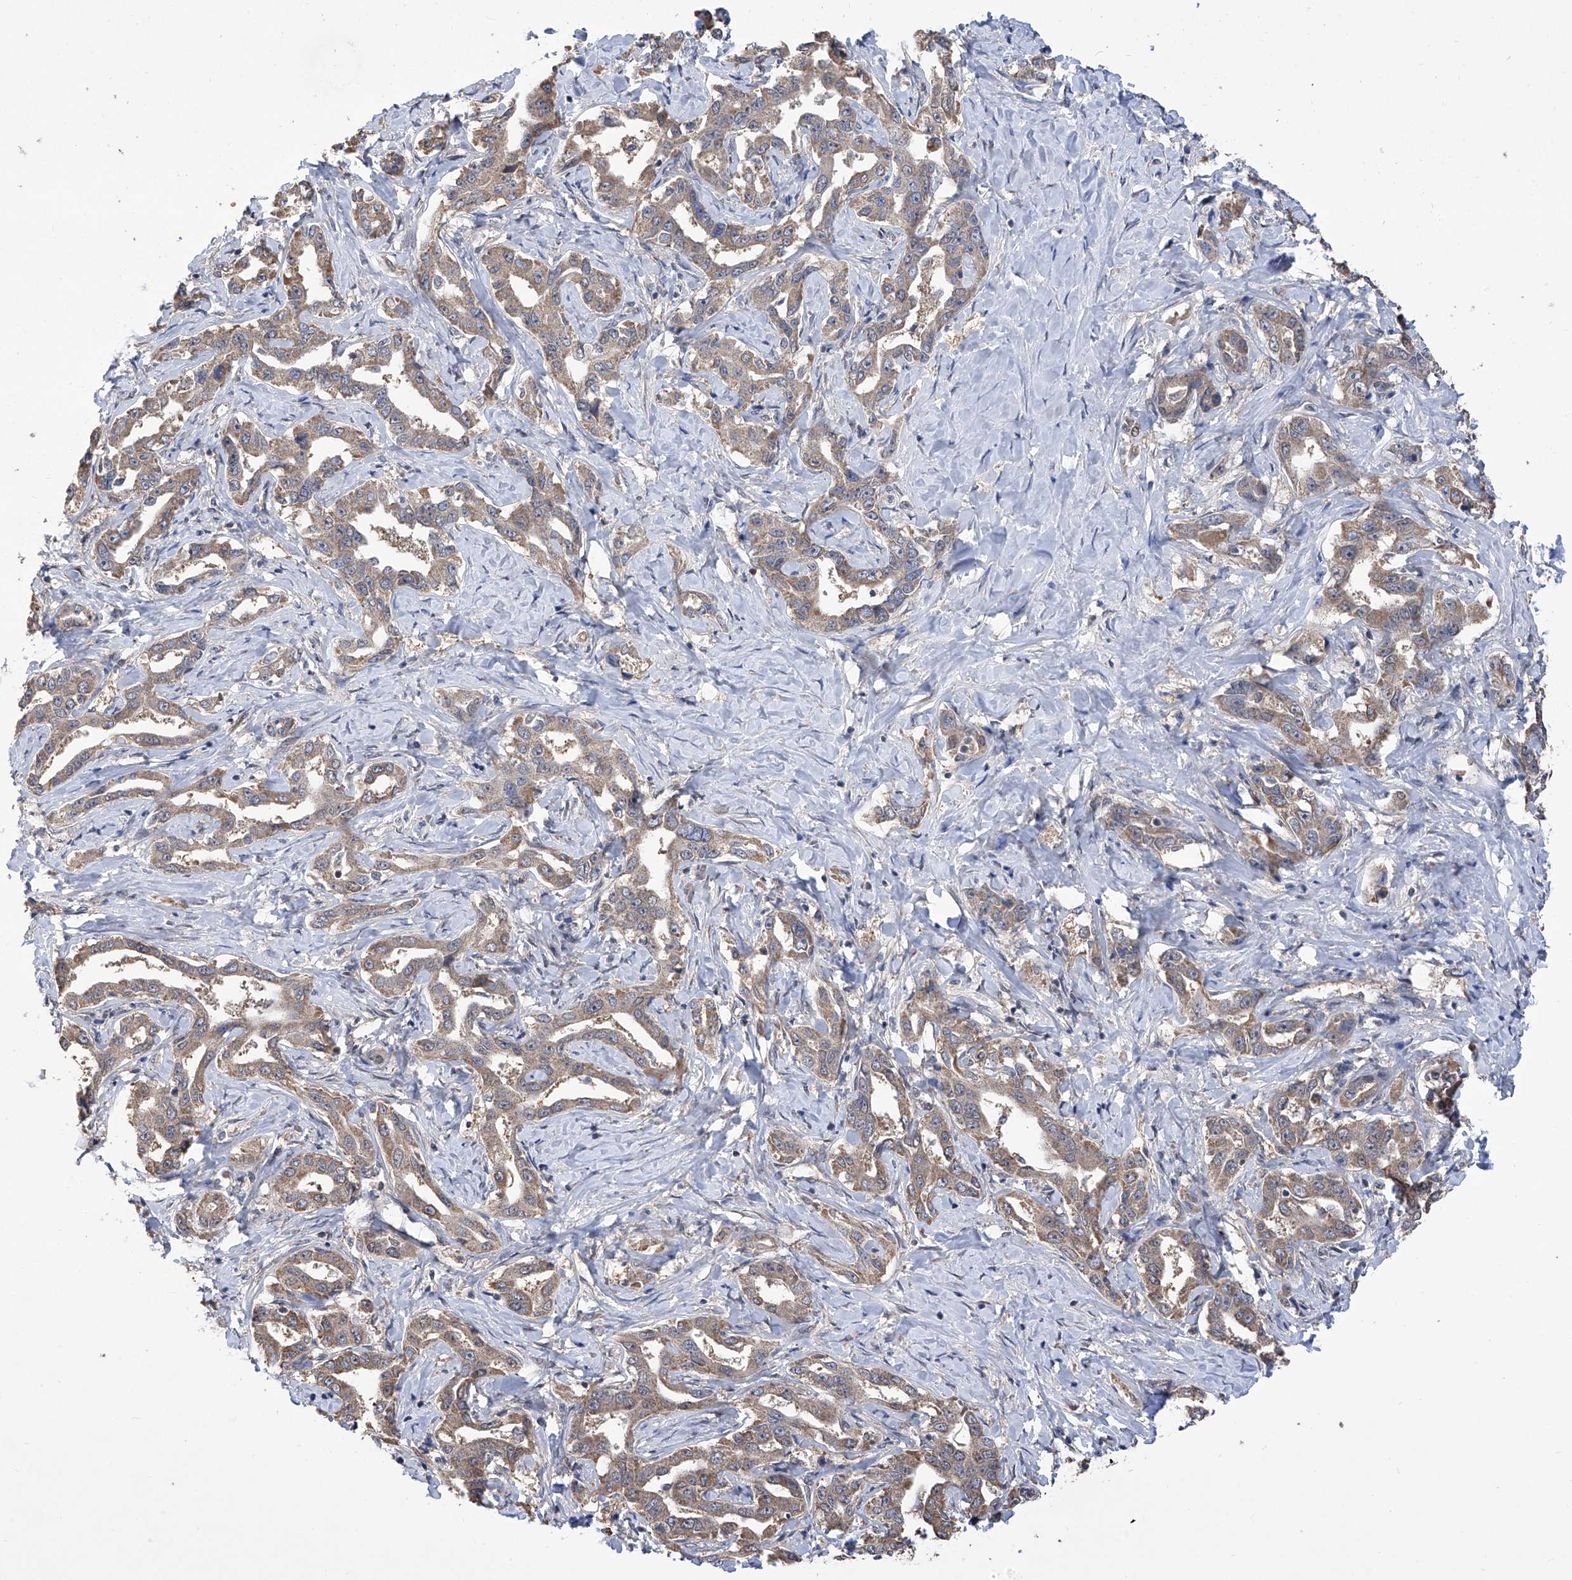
{"staining": {"intensity": "weak", "quantity": ">75%", "location": "cytoplasmic/membranous"}, "tissue": "liver cancer", "cell_type": "Tumor cells", "image_type": "cancer", "snomed": [{"axis": "morphology", "description": "Cholangiocarcinoma"}, {"axis": "topography", "description": "Liver"}], "caption": "DAB (3,3'-diaminobenzidine) immunohistochemical staining of liver cancer exhibits weak cytoplasmic/membranous protein staining in approximately >75% of tumor cells.", "gene": "USP45", "patient": {"sex": "male", "age": 59}}